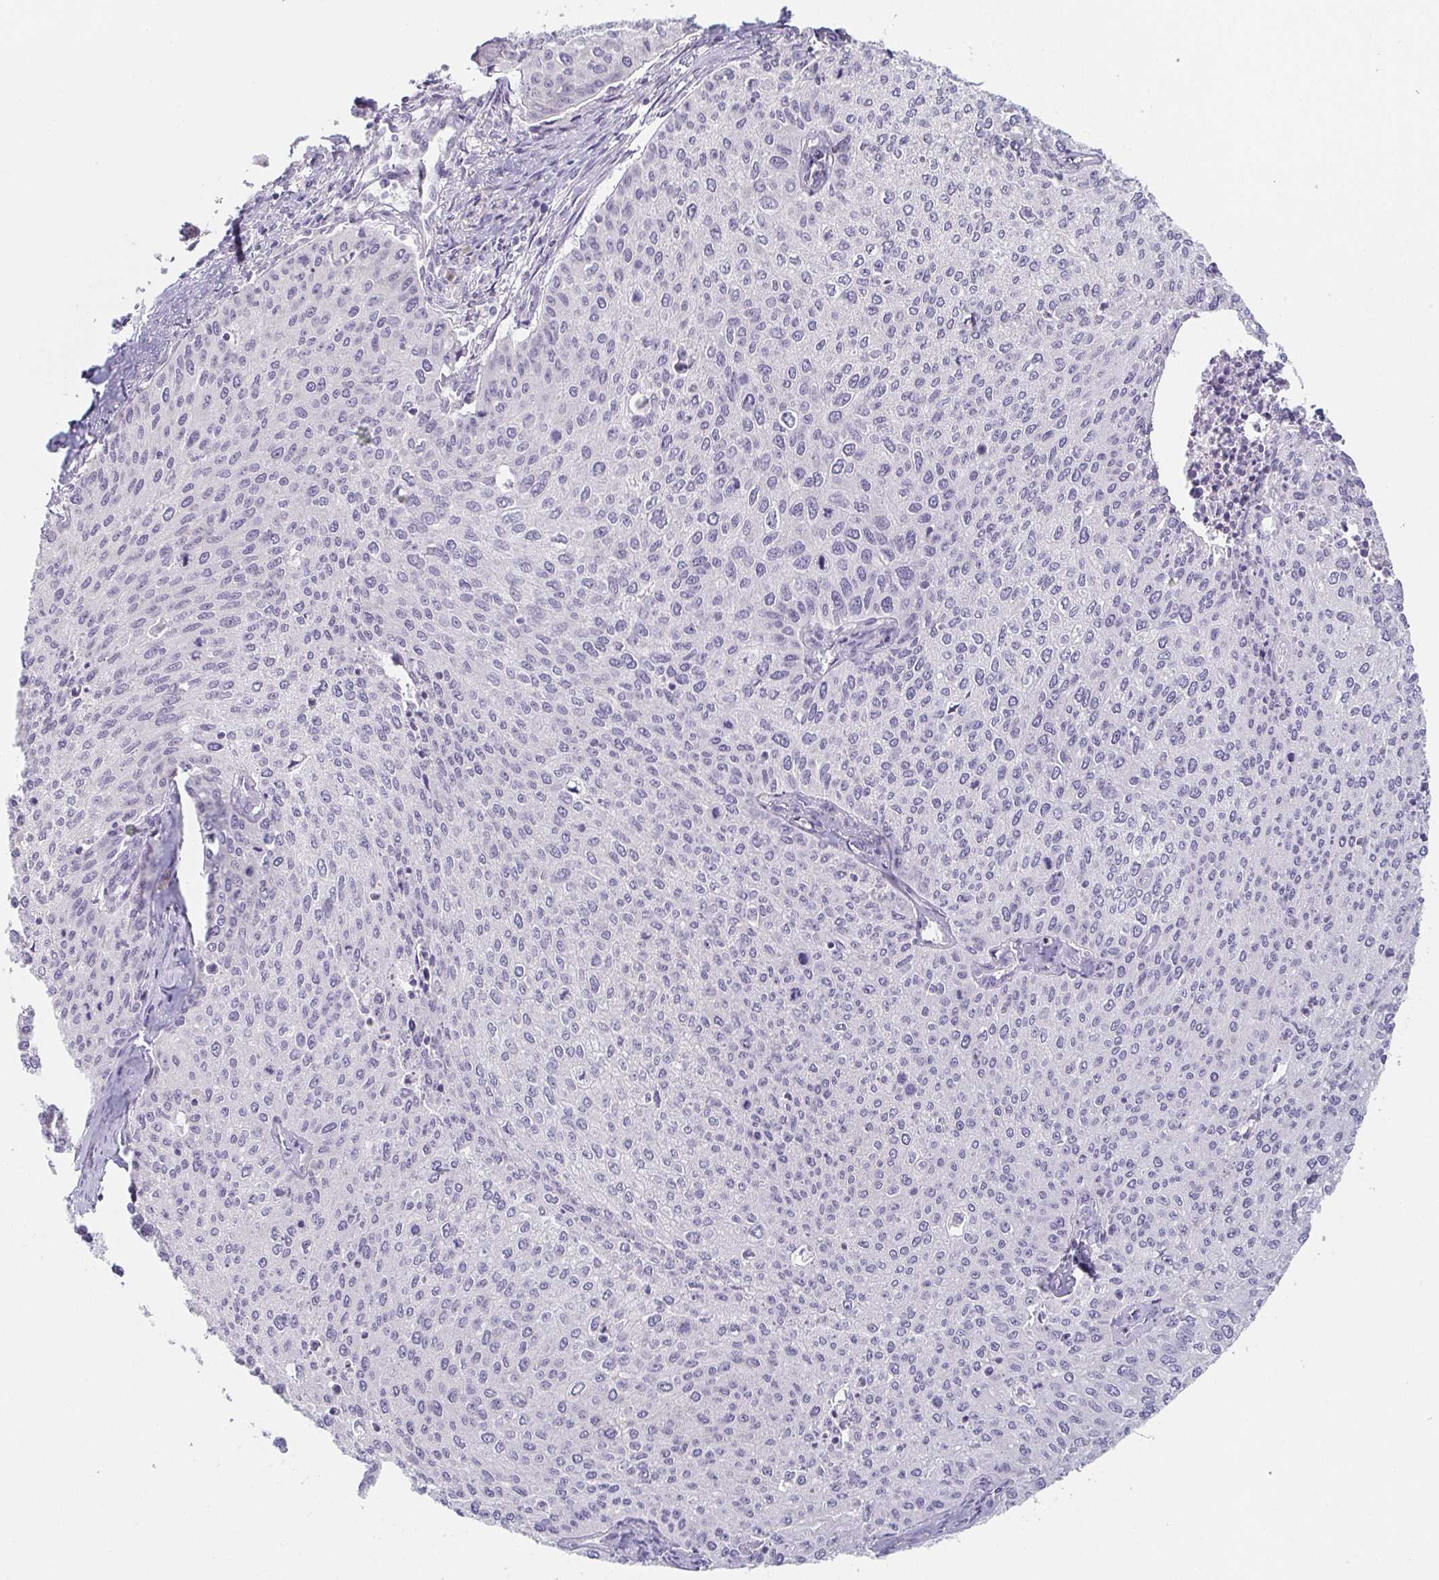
{"staining": {"intensity": "negative", "quantity": "none", "location": "none"}, "tissue": "cervical cancer", "cell_type": "Tumor cells", "image_type": "cancer", "snomed": [{"axis": "morphology", "description": "Squamous cell carcinoma, NOS"}, {"axis": "topography", "description": "Cervix"}], "caption": "Tumor cells show no significant protein staining in cervical cancer. (Immunohistochemistry (ihc), brightfield microscopy, high magnification).", "gene": "PRR27", "patient": {"sex": "female", "age": 38}}